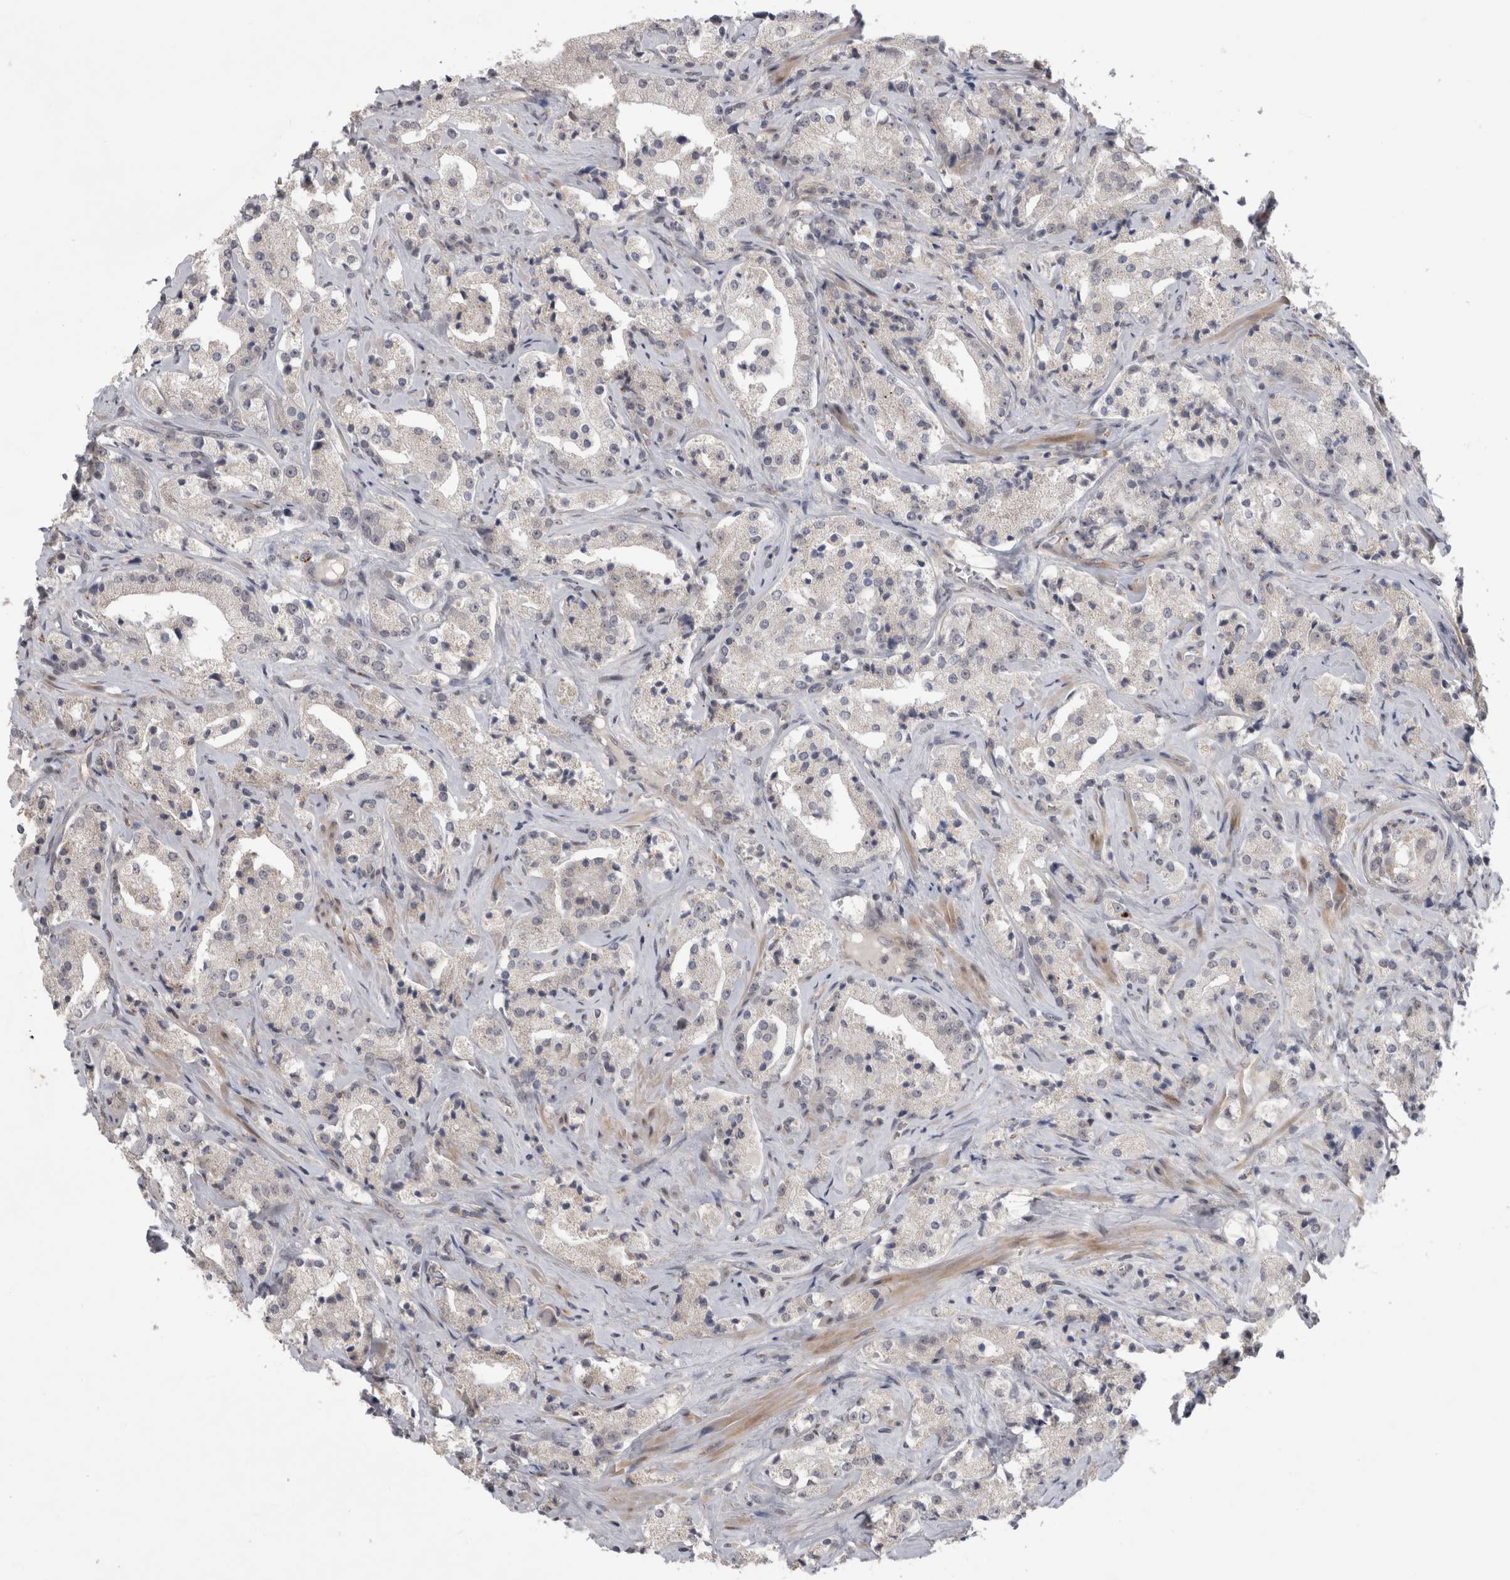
{"staining": {"intensity": "negative", "quantity": "none", "location": "none"}, "tissue": "prostate cancer", "cell_type": "Tumor cells", "image_type": "cancer", "snomed": [{"axis": "morphology", "description": "Adenocarcinoma, High grade"}, {"axis": "topography", "description": "Prostate"}], "caption": "The histopathology image exhibits no significant expression in tumor cells of prostate cancer (adenocarcinoma (high-grade)).", "gene": "MTBP", "patient": {"sex": "male", "age": 63}}